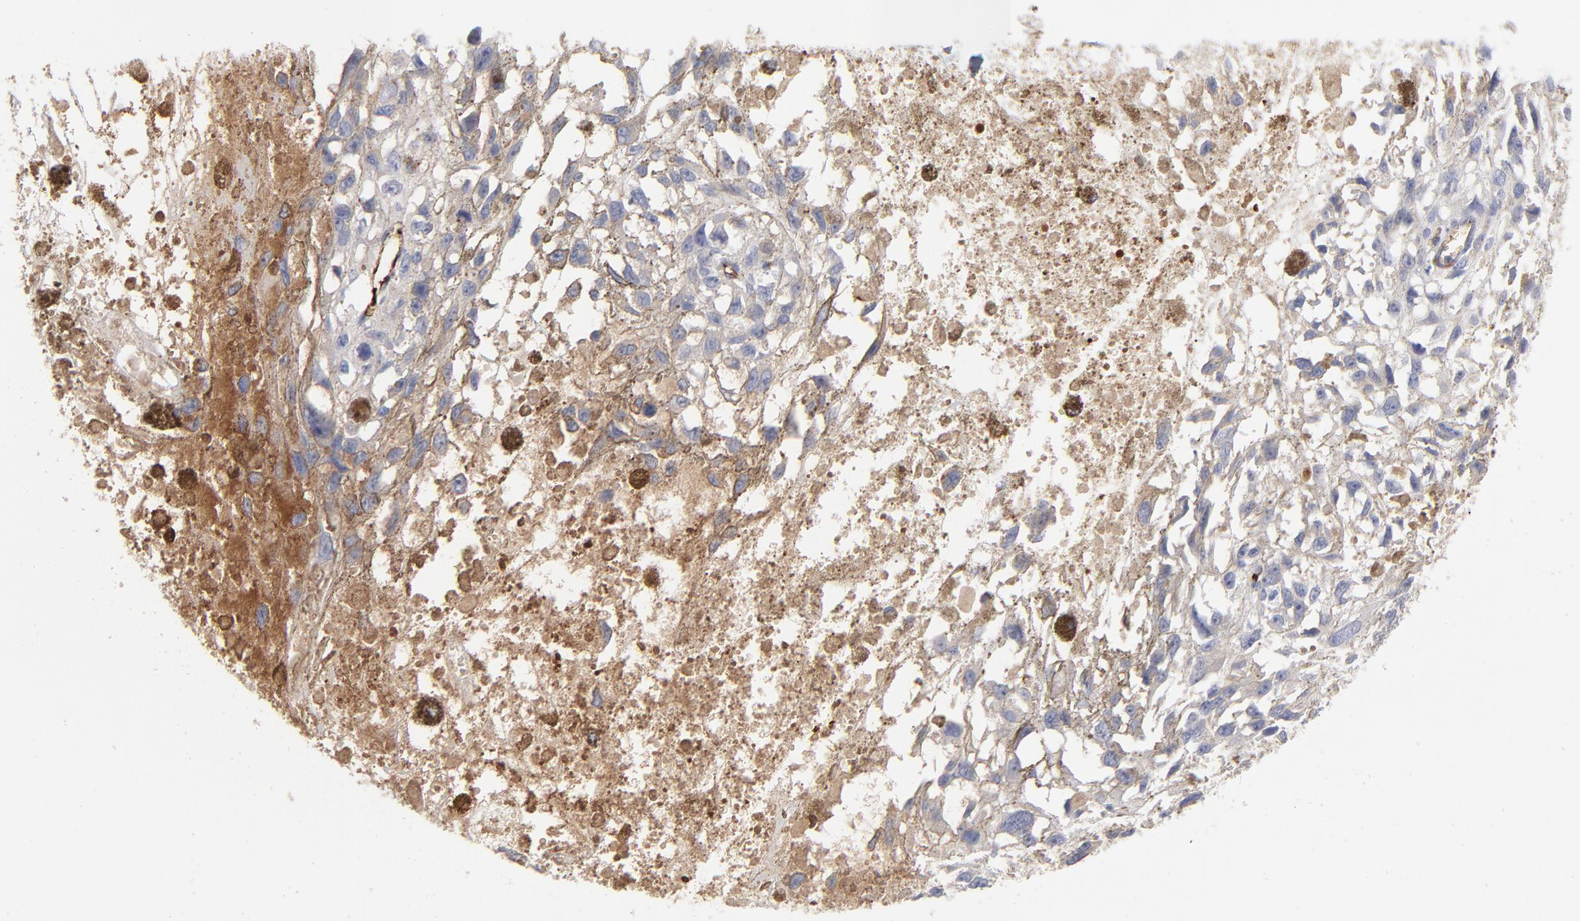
{"staining": {"intensity": "negative", "quantity": "none", "location": "none"}, "tissue": "melanoma", "cell_type": "Tumor cells", "image_type": "cancer", "snomed": [{"axis": "morphology", "description": "Malignant melanoma, Metastatic site"}, {"axis": "topography", "description": "Lymph node"}], "caption": "High power microscopy histopathology image of an immunohistochemistry (IHC) image of malignant melanoma (metastatic site), revealing no significant staining in tumor cells. (Brightfield microscopy of DAB immunohistochemistry at high magnification).", "gene": "CCR3", "patient": {"sex": "male", "age": 59}}